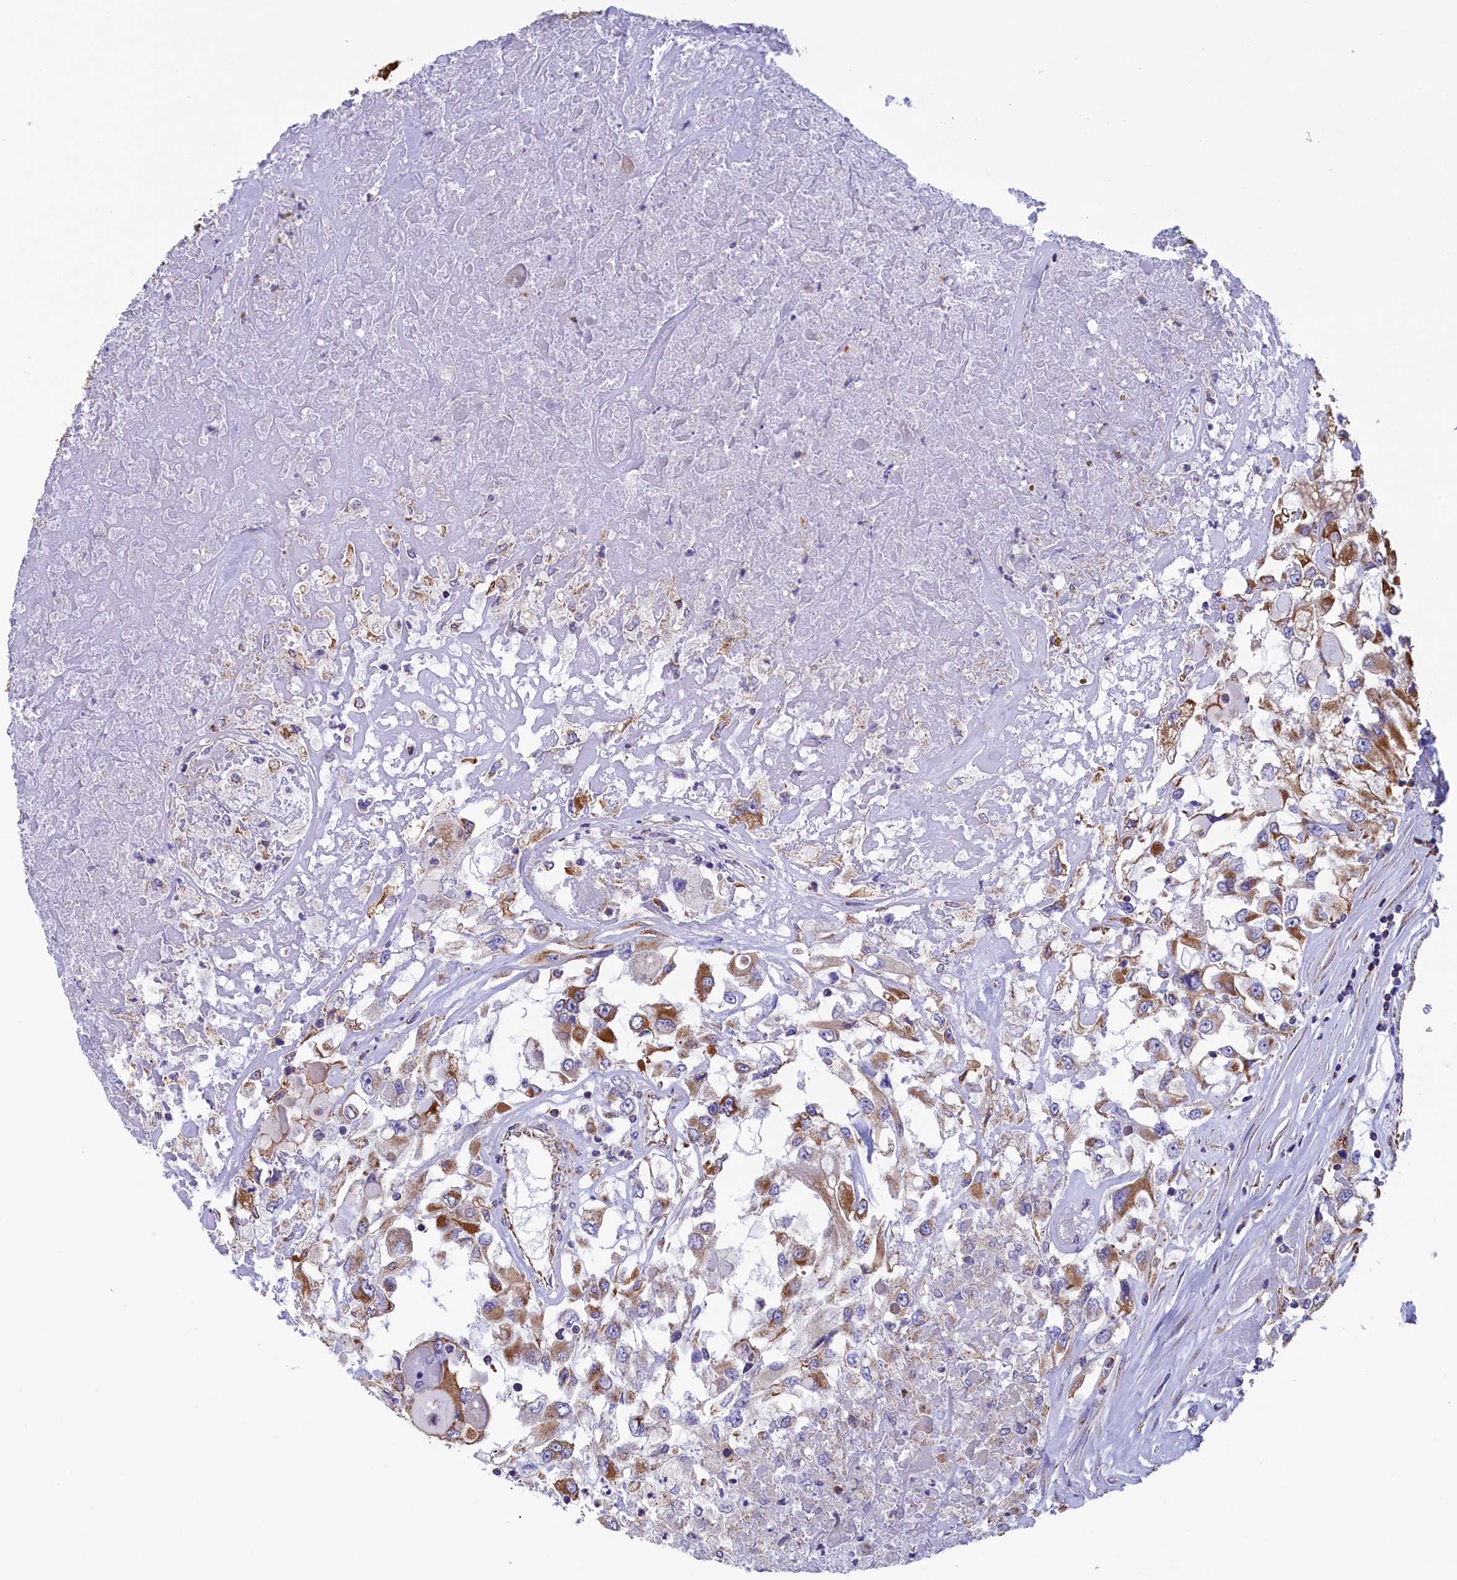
{"staining": {"intensity": "moderate", "quantity": ">75%", "location": "cytoplasmic/membranous"}, "tissue": "renal cancer", "cell_type": "Tumor cells", "image_type": "cancer", "snomed": [{"axis": "morphology", "description": "Adenocarcinoma, NOS"}, {"axis": "topography", "description": "Kidney"}], "caption": "A histopathology image of renal cancer (adenocarcinoma) stained for a protein demonstrates moderate cytoplasmic/membranous brown staining in tumor cells. Nuclei are stained in blue.", "gene": "GATB", "patient": {"sex": "female", "age": 52}}